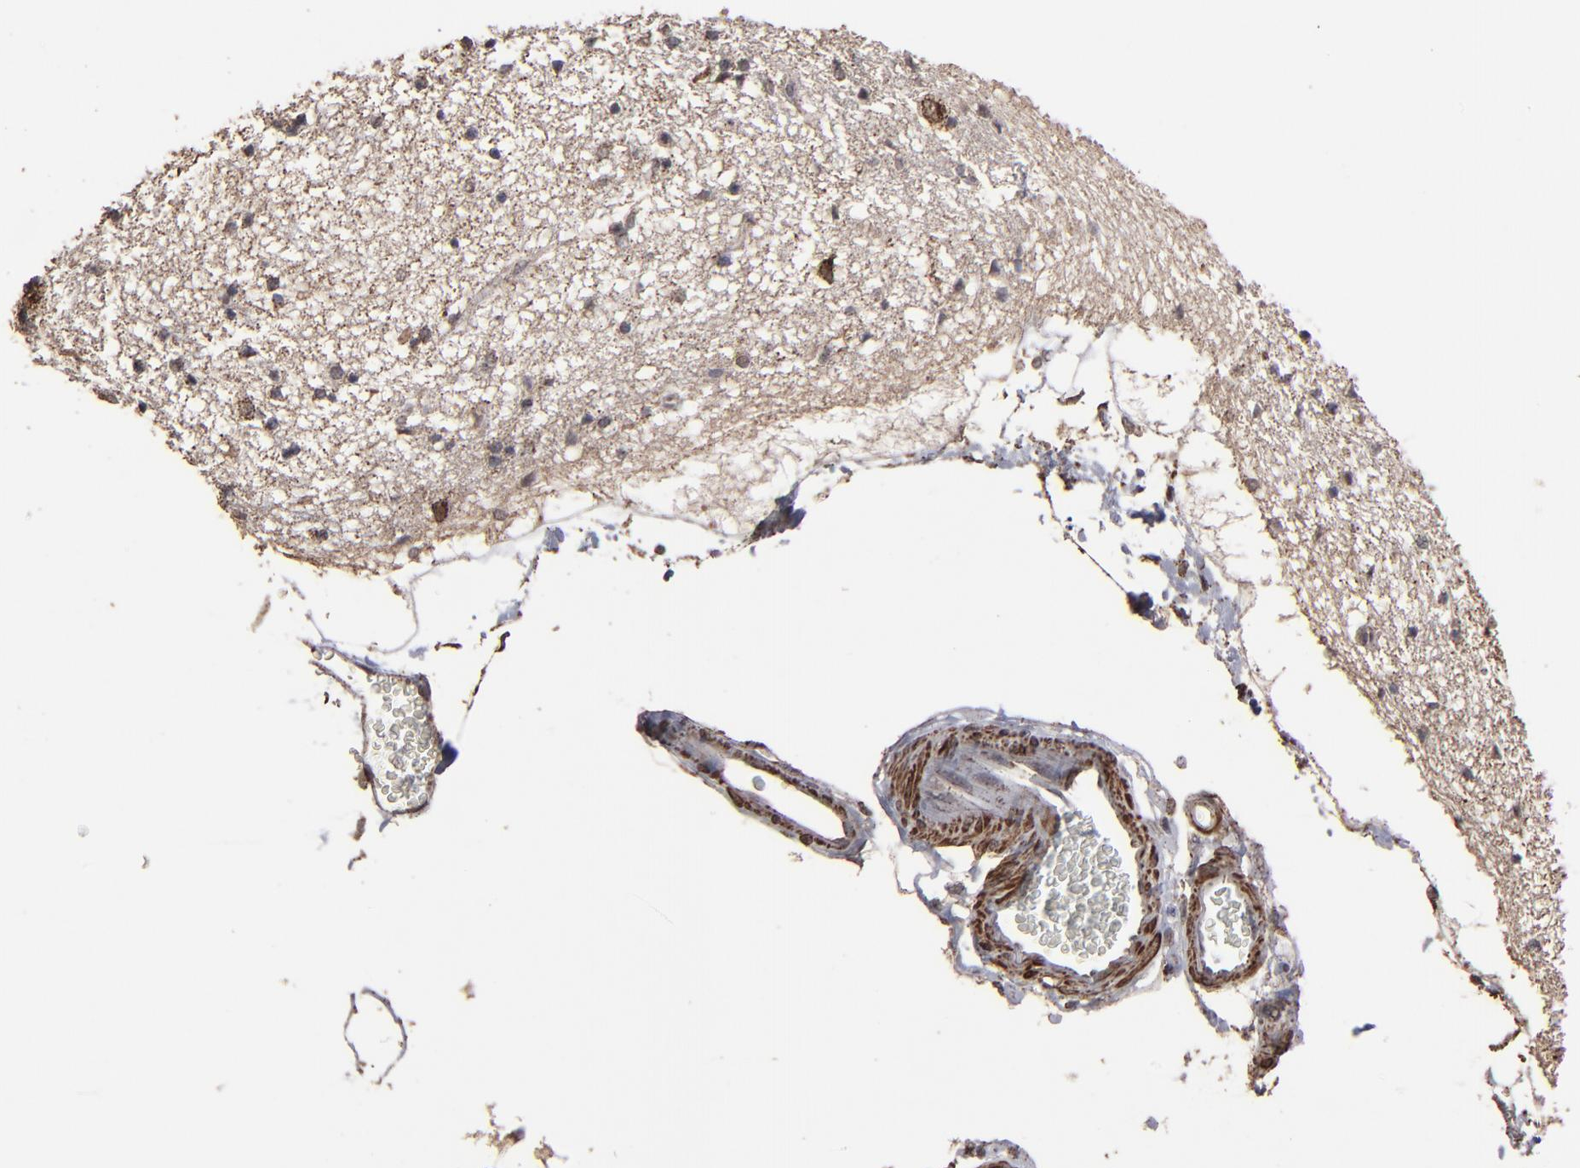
{"staining": {"intensity": "negative", "quantity": "none", "location": "none"}, "tissue": "hippocampus", "cell_type": "Glial cells", "image_type": "normal", "snomed": [{"axis": "morphology", "description": "Normal tissue, NOS"}, {"axis": "topography", "description": "Hippocampus"}], "caption": "The micrograph exhibits no staining of glial cells in unremarkable hippocampus.", "gene": "BNIP3", "patient": {"sex": "female", "age": 54}}